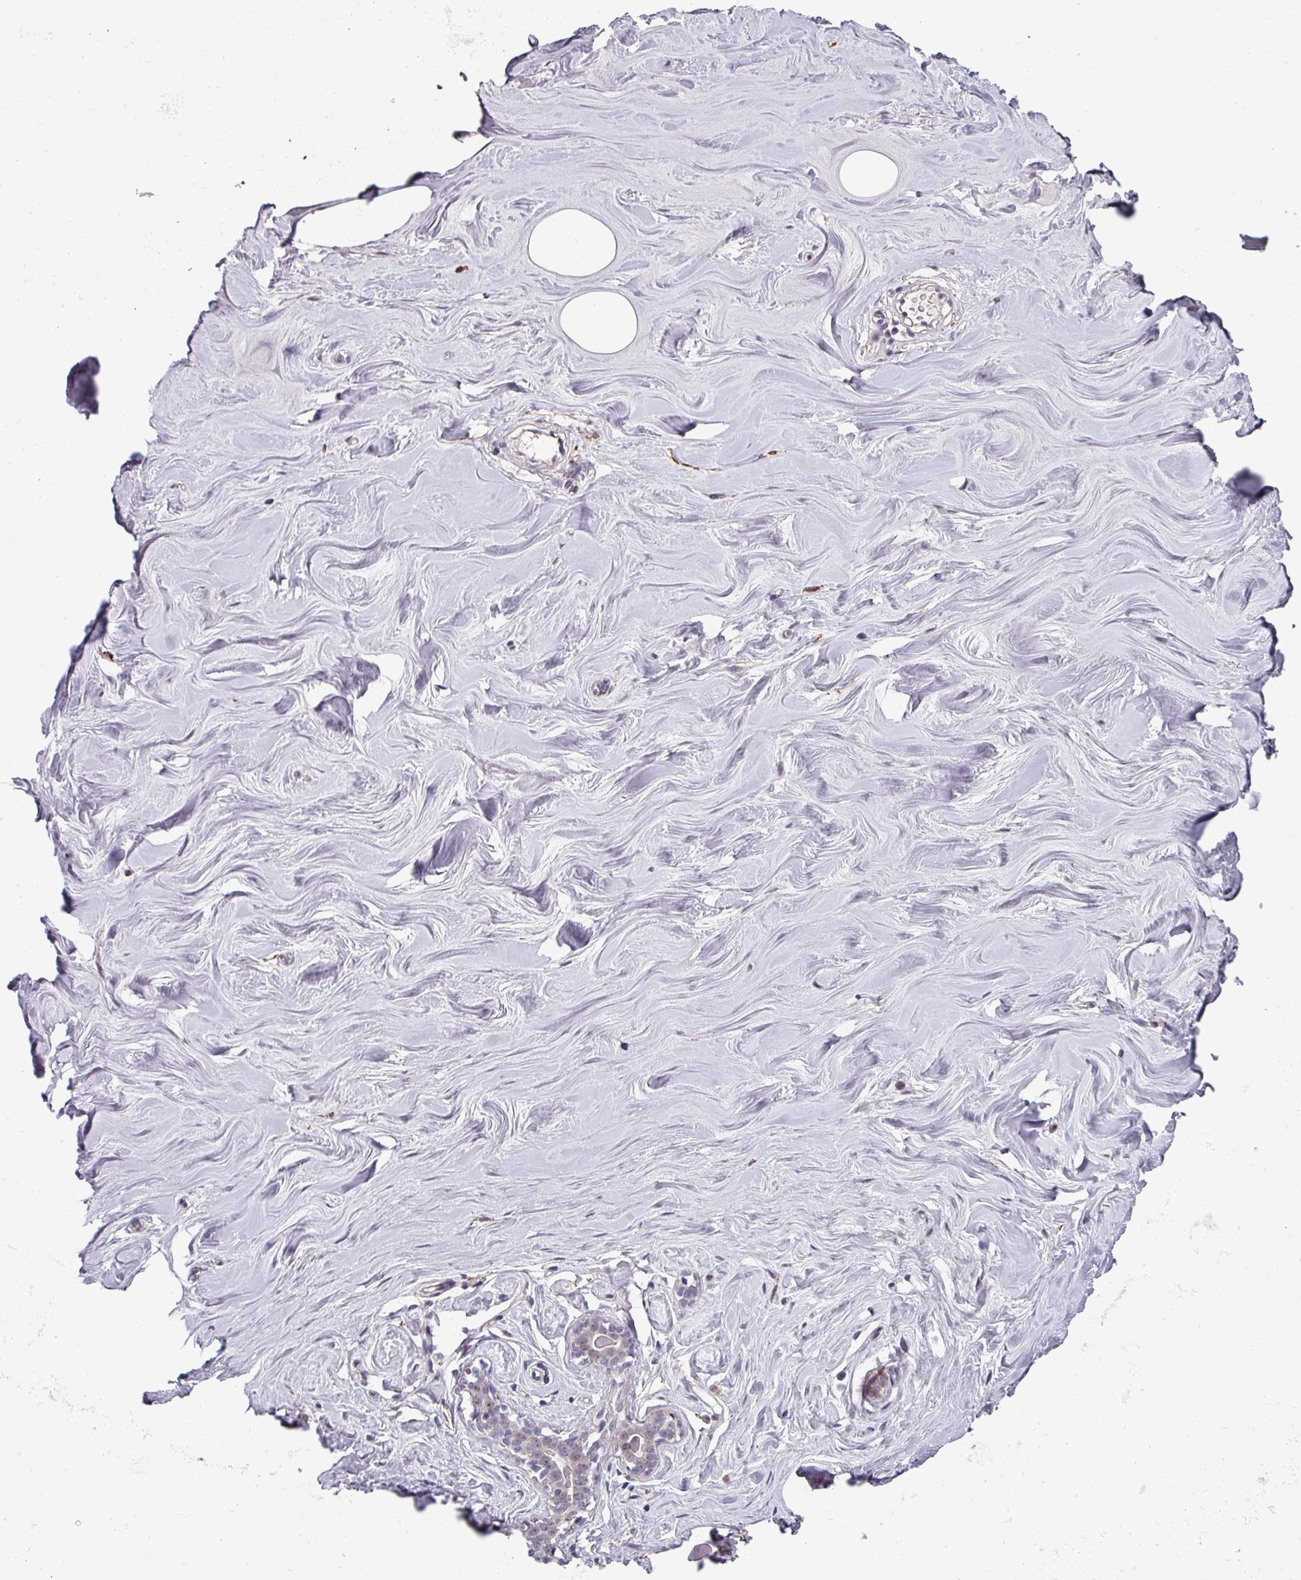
{"staining": {"intensity": "negative", "quantity": "none", "location": "none"}, "tissue": "breast", "cell_type": "Adipocytes", "image_type": "normal", "snomed": [{"axis": "morphology", "description": "Normal tissue, NOS"}, {"axis": "topography", "description": "Breast"}], "caption": "Protein analysis of benign breast demonstrates no significant positivity in adipocytes. (DAB (3,3'-diaminobenzidine) IHC with hematoxylin counter stain).", "gene": "BMS1", "patient": {"sex": "female", "age": 25}}